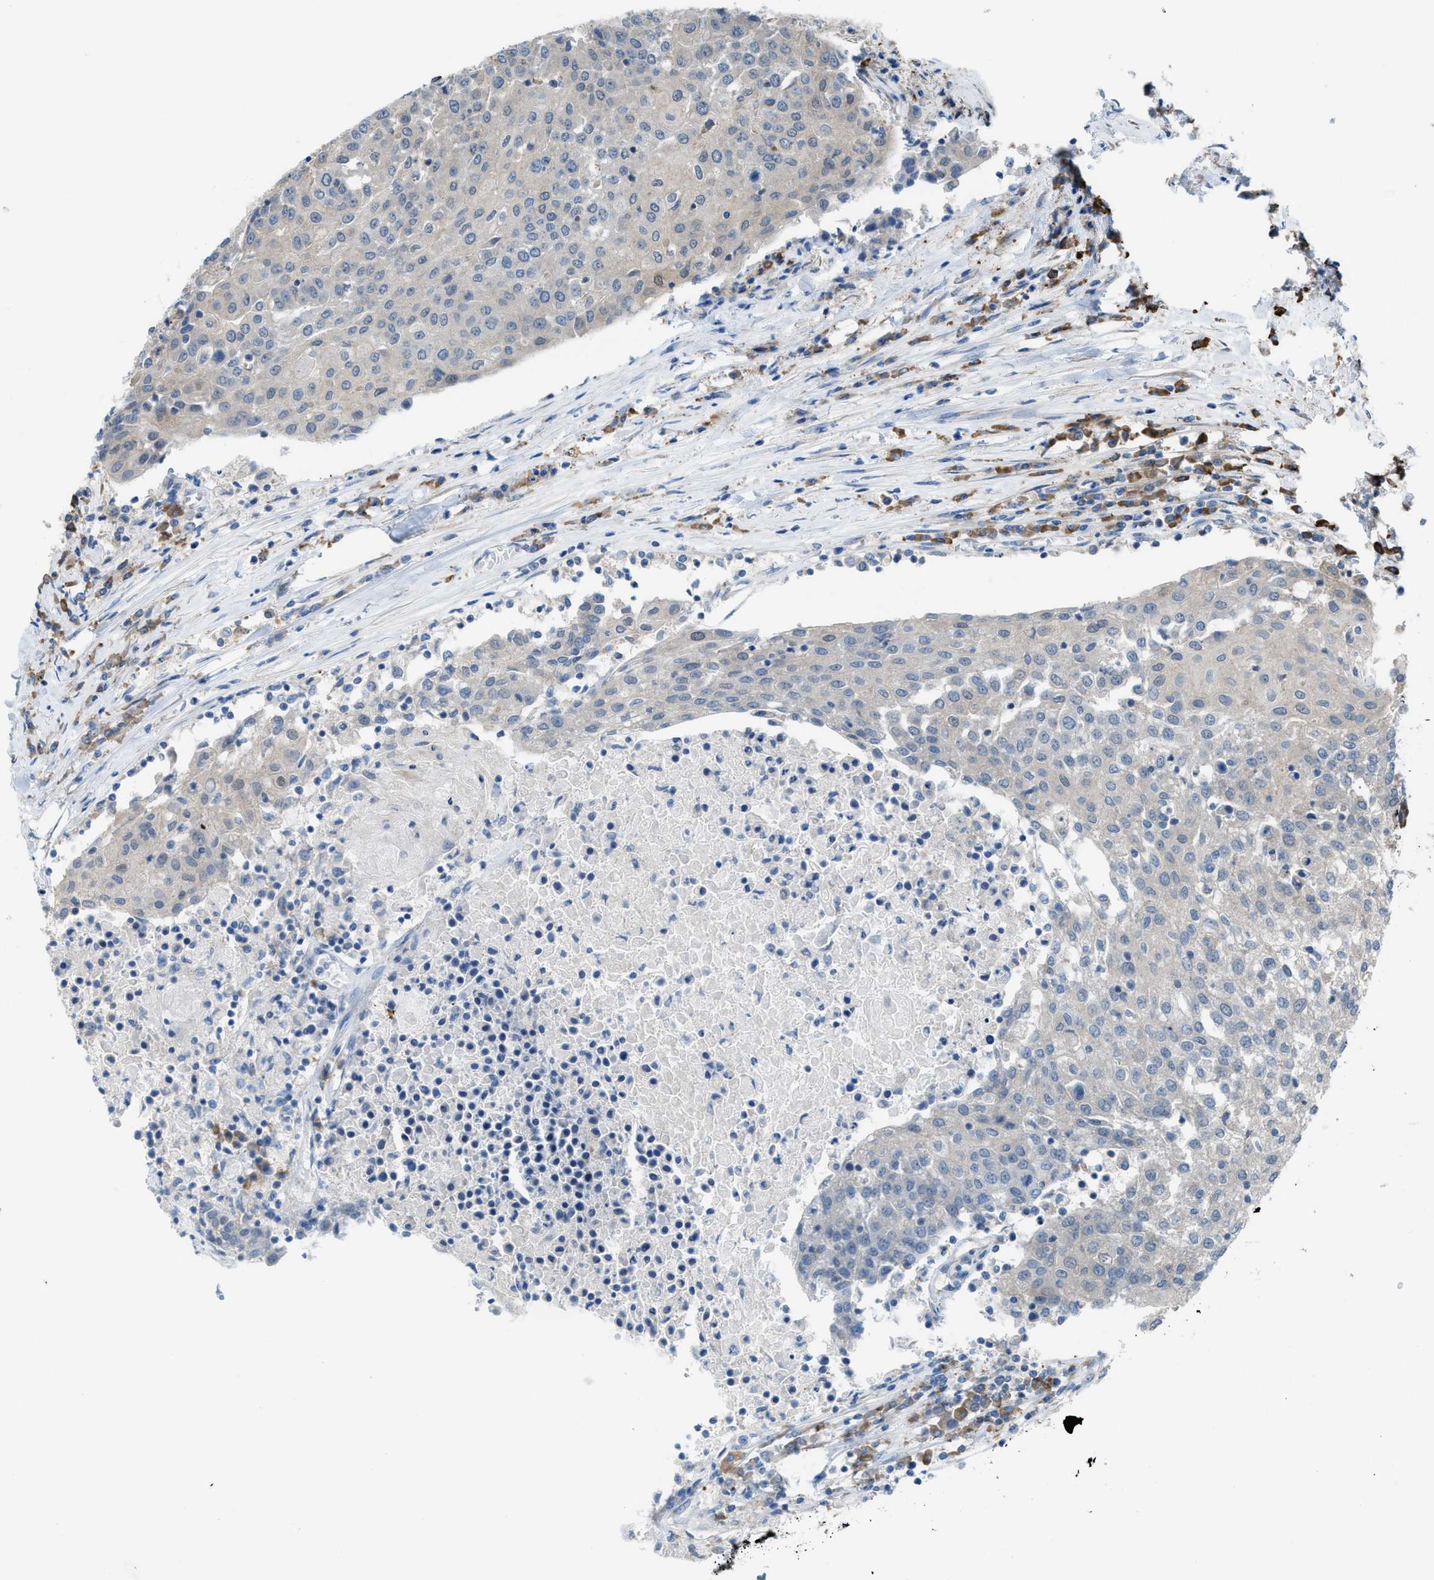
{"staining": {"intensity": "negative", "quantity": "none", "location": "none"}, "tissue": "urothelial cancer", "cell_type": "Tumor cells", "image_type": "cancer", "snomed": [{"axis": "morphology", "description": "Urothelial carcinoma, High grade"}, {"axis": "topography", "description": "Urinary bladder"}], "caption": "Tumor cells show no significant protein staining in urothelial cancer. (DAB immunohistochemistry (IHC), high magnification).", "gene": "PLAA", "patient": {"sex": "female", "age": 85}}